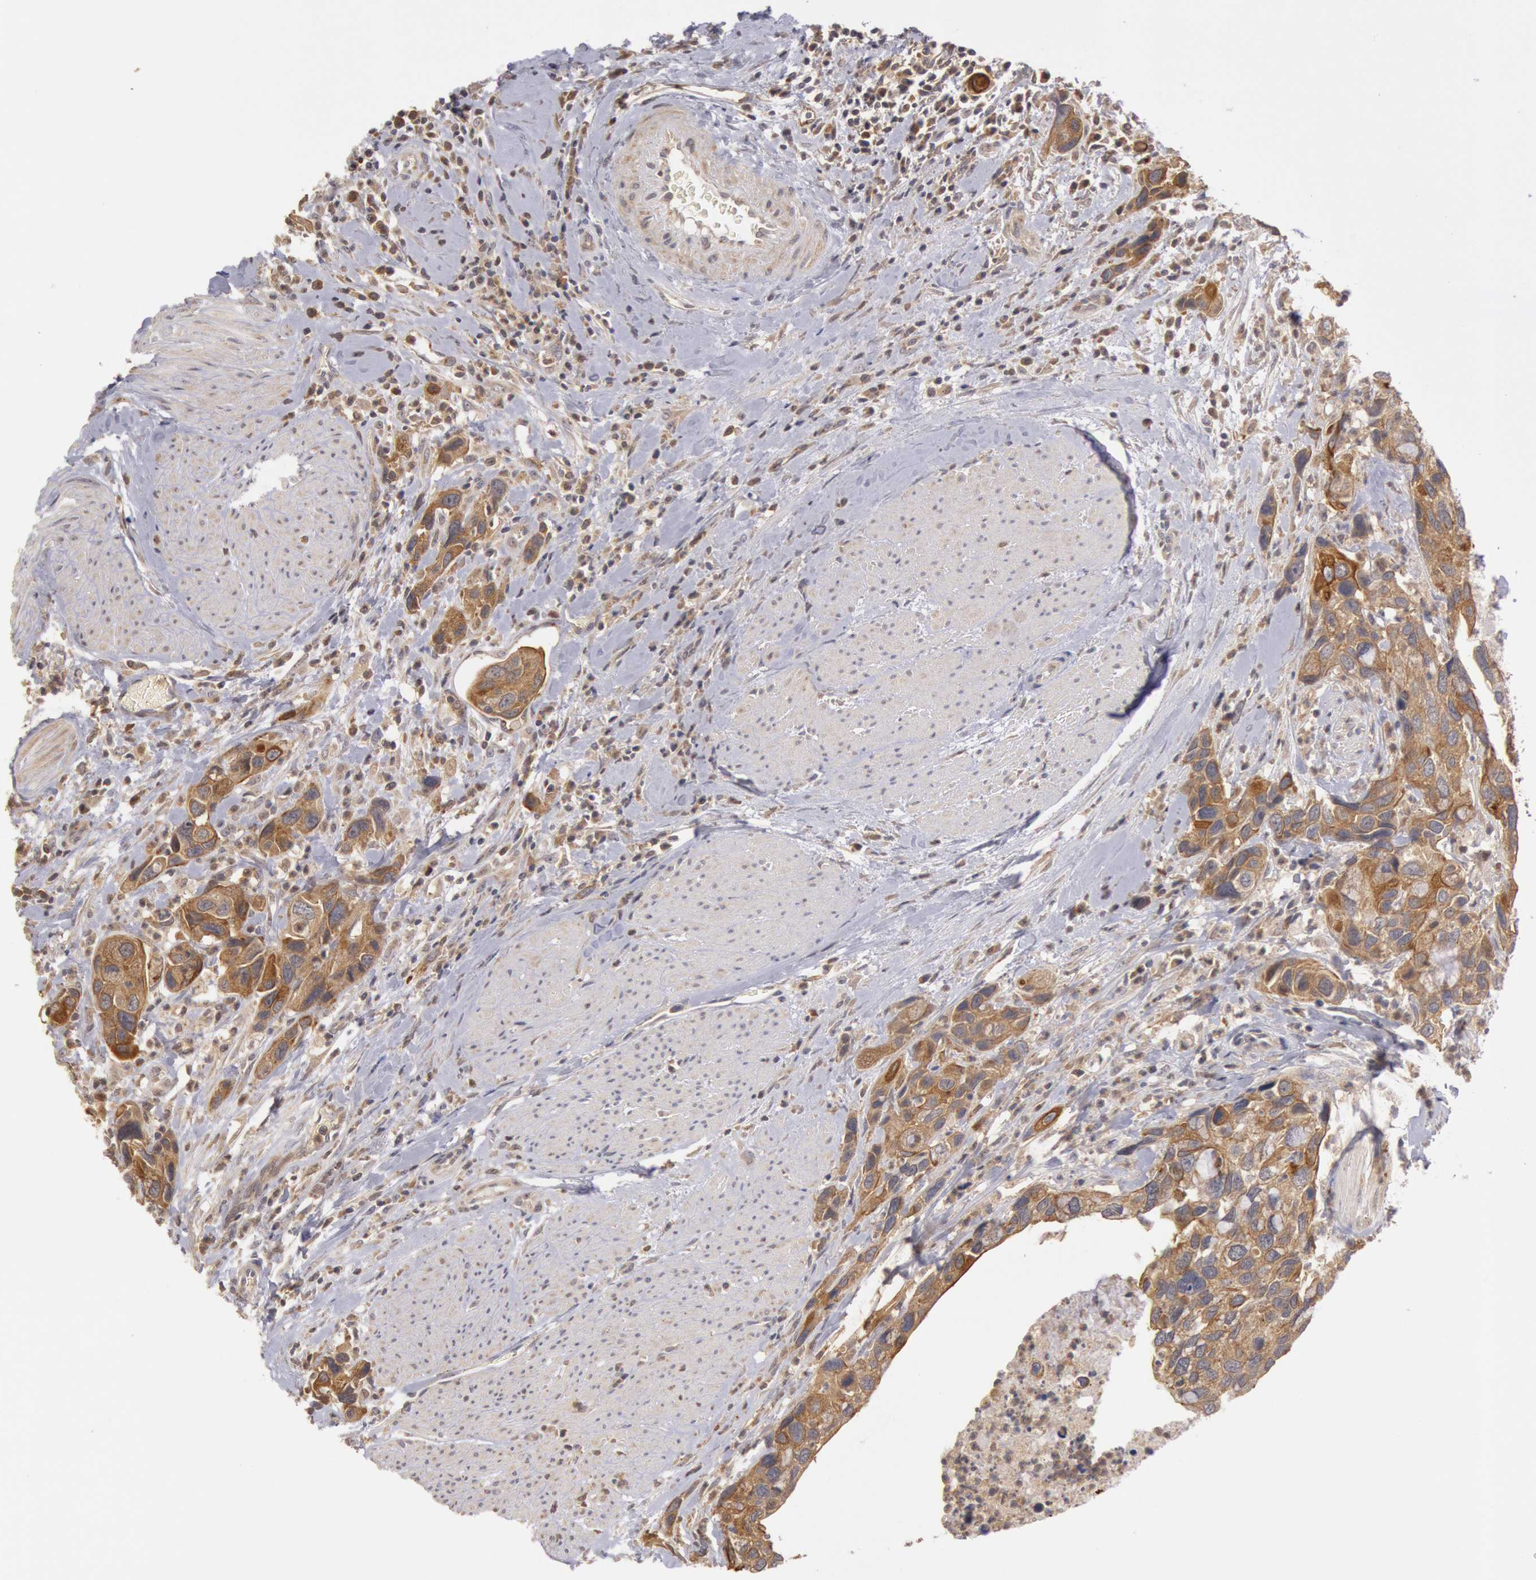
{"staining": {"intensity": "strong", "quantity": ">75%", "location": "cytoplasmic/membranous"}, "tissue": "urothelial cancer", "cell_type": "Tumor cells", "image_type": "cancer", "snomed": [{"axis": "morphology", "description": "Urothelial carcinoma, High grade"}, {"axis": "topography", "description": "Urinary bladder"}], "caption": "An immunohistochemistry (IHC) image of neoplastic tissue is shown. Protein staining in brown highlights strong cytoplasmic/membranous positivity in urothelial carcinoma (high-grade) within tumor cells. The staining was performed using DAB (3,3'-diaminobenzidine) to visualize the protein expression in brown, while the nuclei were stained in blue with hematoxylin (Magnification: 20x).", "gene": "PLA2G6", "patient": {"sex": "male", "age": 66}}